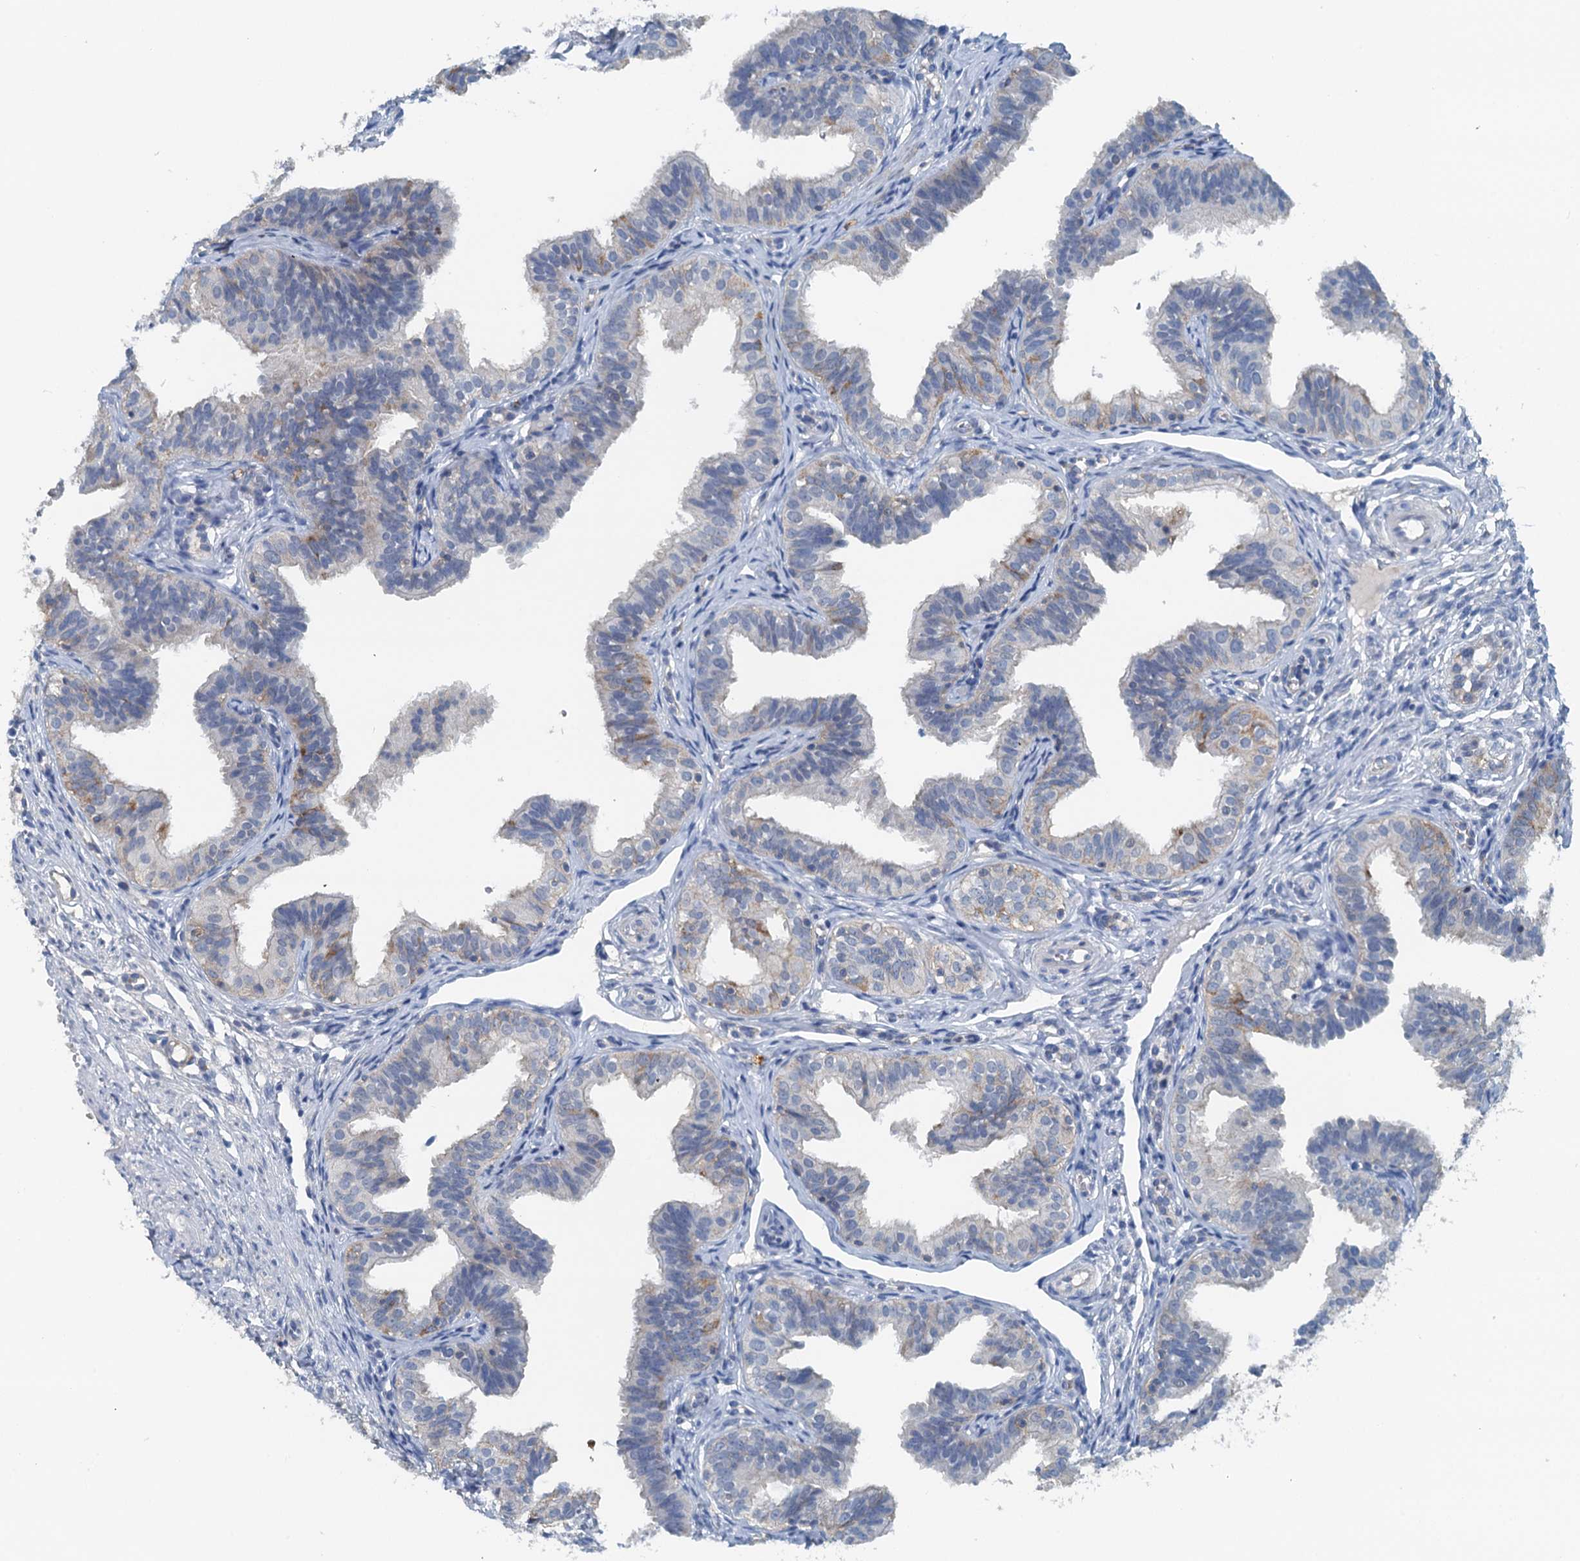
{"staining": {"intensity": "negative", "quantity": "none", "location": "none"}, "tissue": "fallopian tube", "cell_type": "Glandular cells", "image_type": "normal", "snomed": [{"axis": "morphology", "description": "Normal tissue, NOS"}, {"axis": "topography", "description": "Fallopian tube"}], "caption": "This image is of benign fallopian tube stained with immunohistochemistry (IHC) to label a protein in brown with the nuclei are counter-stained blue. There is no positivity in glandular cells.", "gene": "THAP10", "patient": {"sex": "female", "age": 35}}